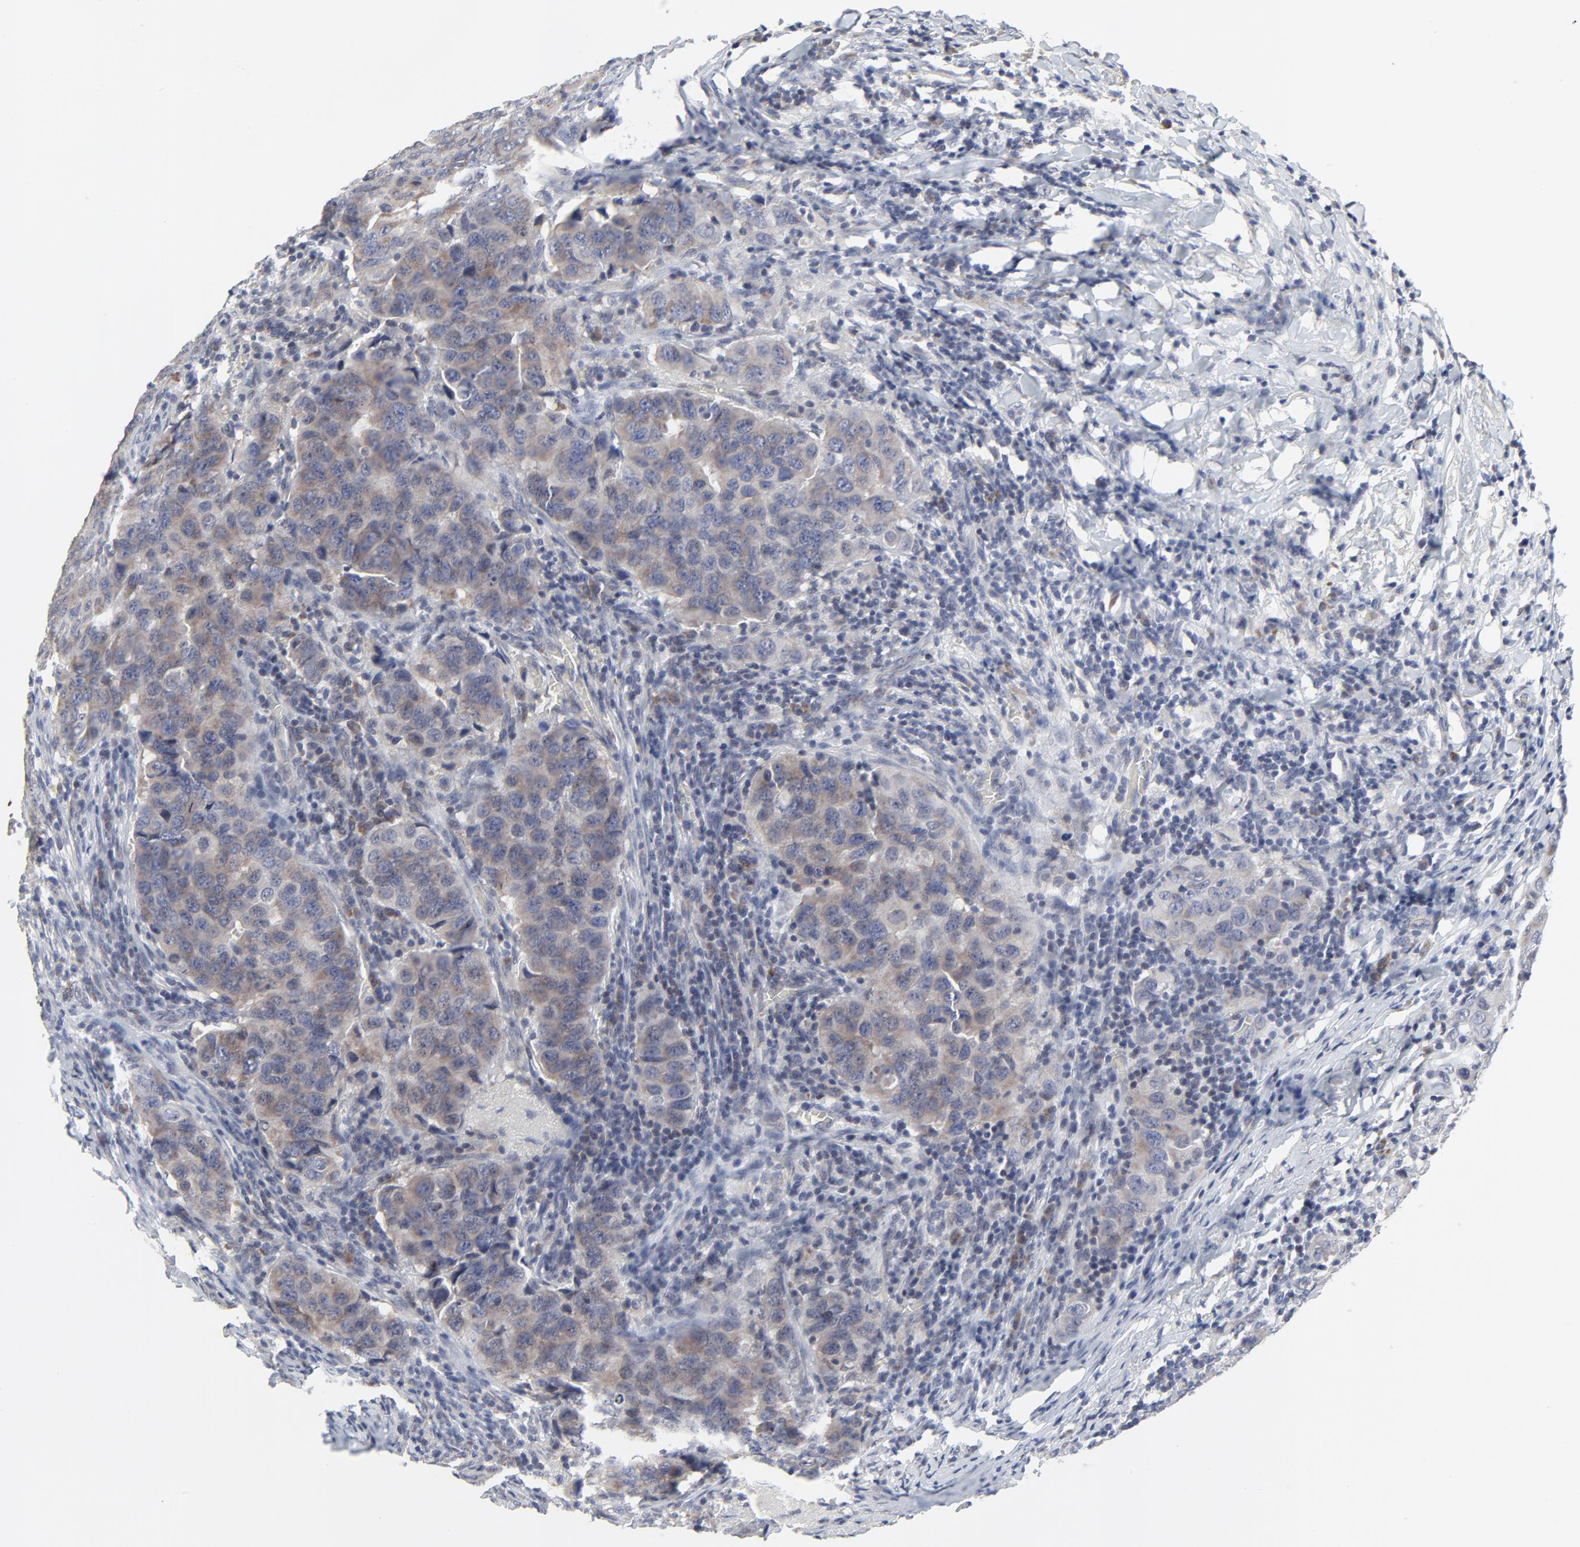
{"staining": {"intensity": "weak", "quantity": ">75%", "location": "cytoplasmic/membranous"}, "tissue": "breast cancer", "cell_type": "Tumor cells", "image_type": "cancer", "snomed": [{"axis": "morphology", "description": "Duct carcinoma"}, {"axis": "topography", "description": "Breast"}], "caption": "An image of breast cancer stained for a protein displays weak cytoplasmic/membranous brown staining in tumor cells.", "gene": "NLGN3", "patient": {"sex": "female", "age": 54}}